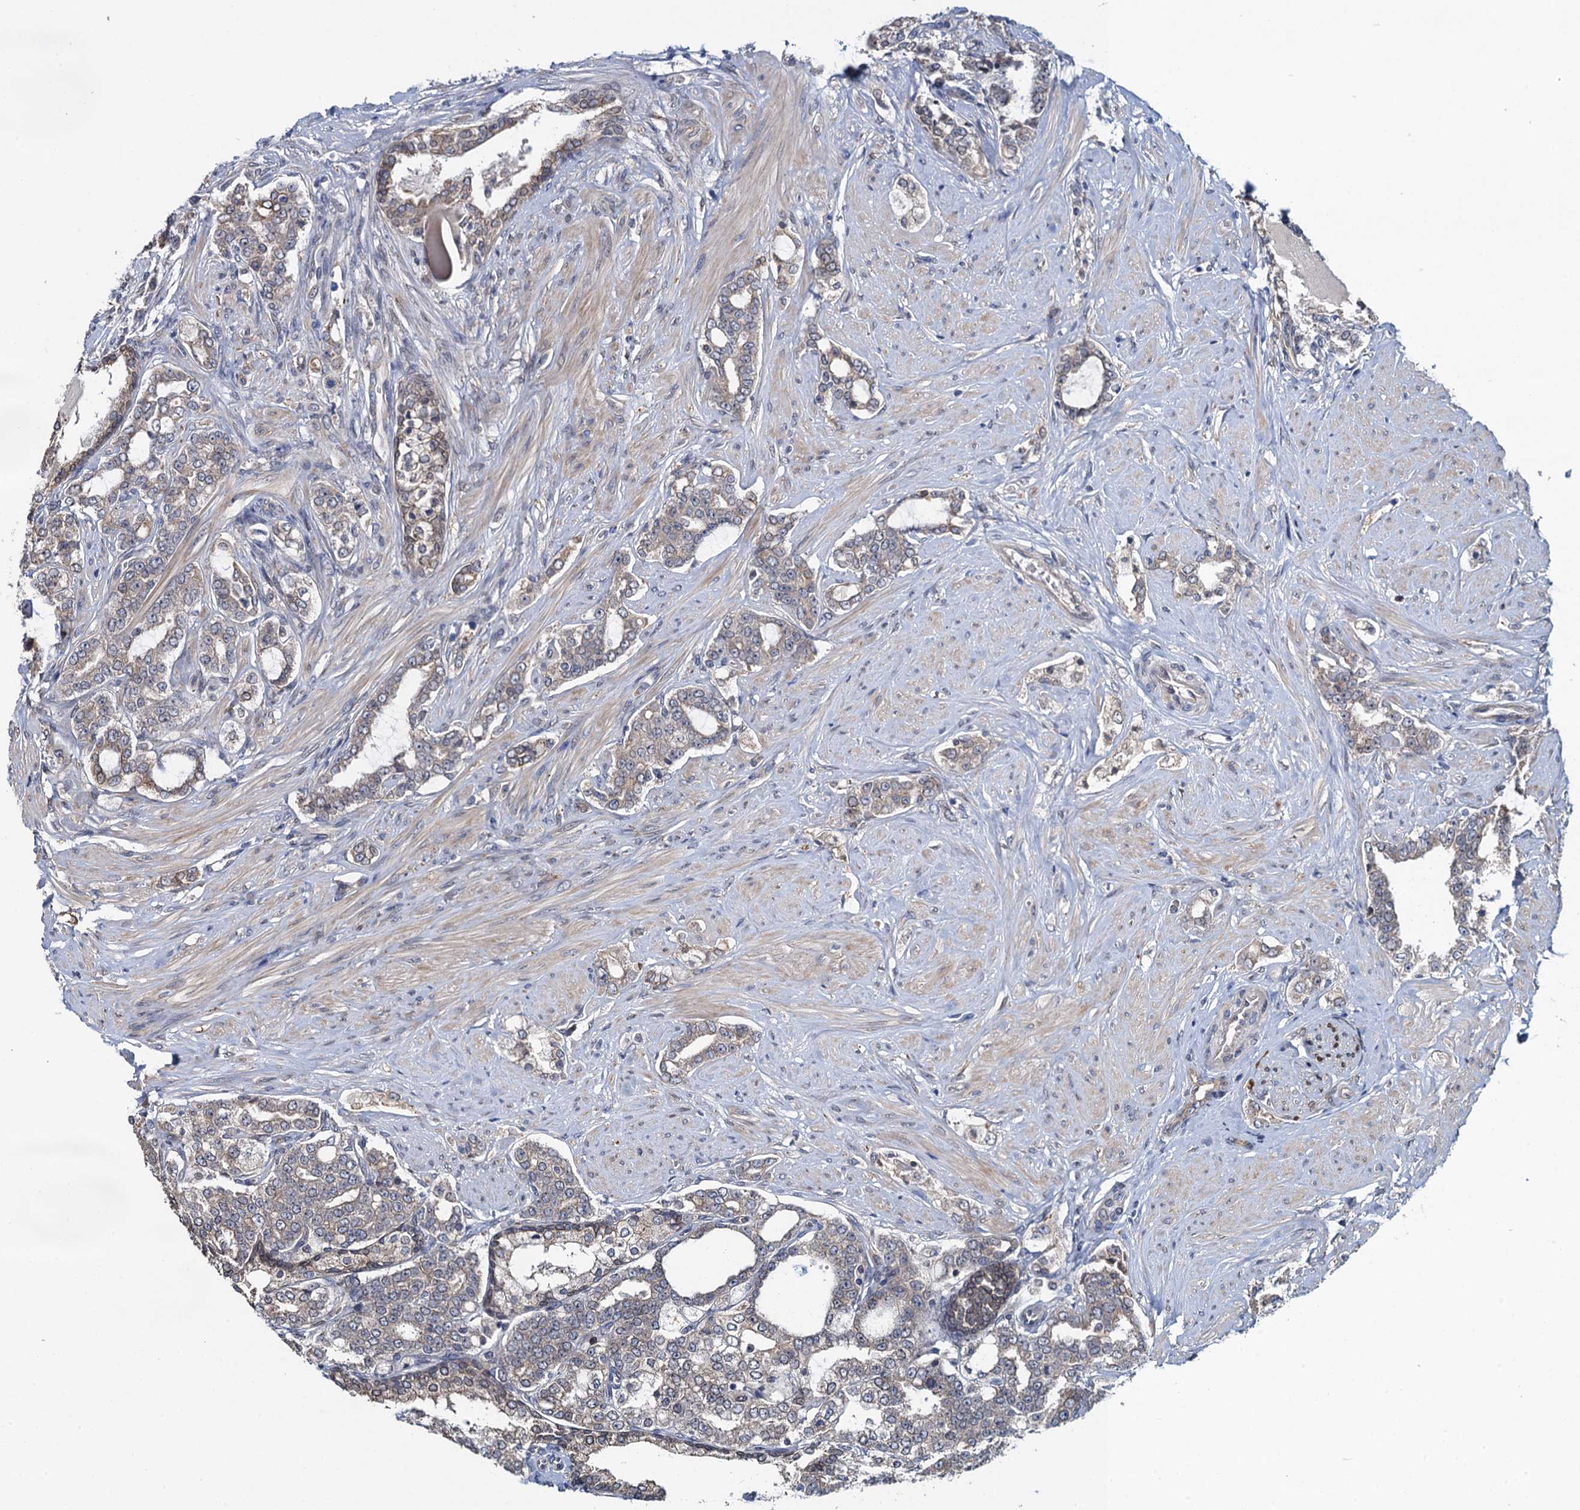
{"staining": {"intensity": "weak", "quantity": "25%-75%", "location": "cytoplasmic/membranous"}, "tissue": "prostate cancer", "cell_type": "Tumor cells", "image_type": "cancer", "snomed": [{"axis": "morphology", "description": "Adenocarcinoma, High grade"}, {"axis": "topography", "description": "Prostate"}], "caption": "Immunohistochemical staining of human prostate cancer demonstrates low levels of weak cytoplasmic/membranous expression in approximately 25%-75% of tumor cells.", "gene": "EVX2", "patient": {"sex": "male", "age": 64}}